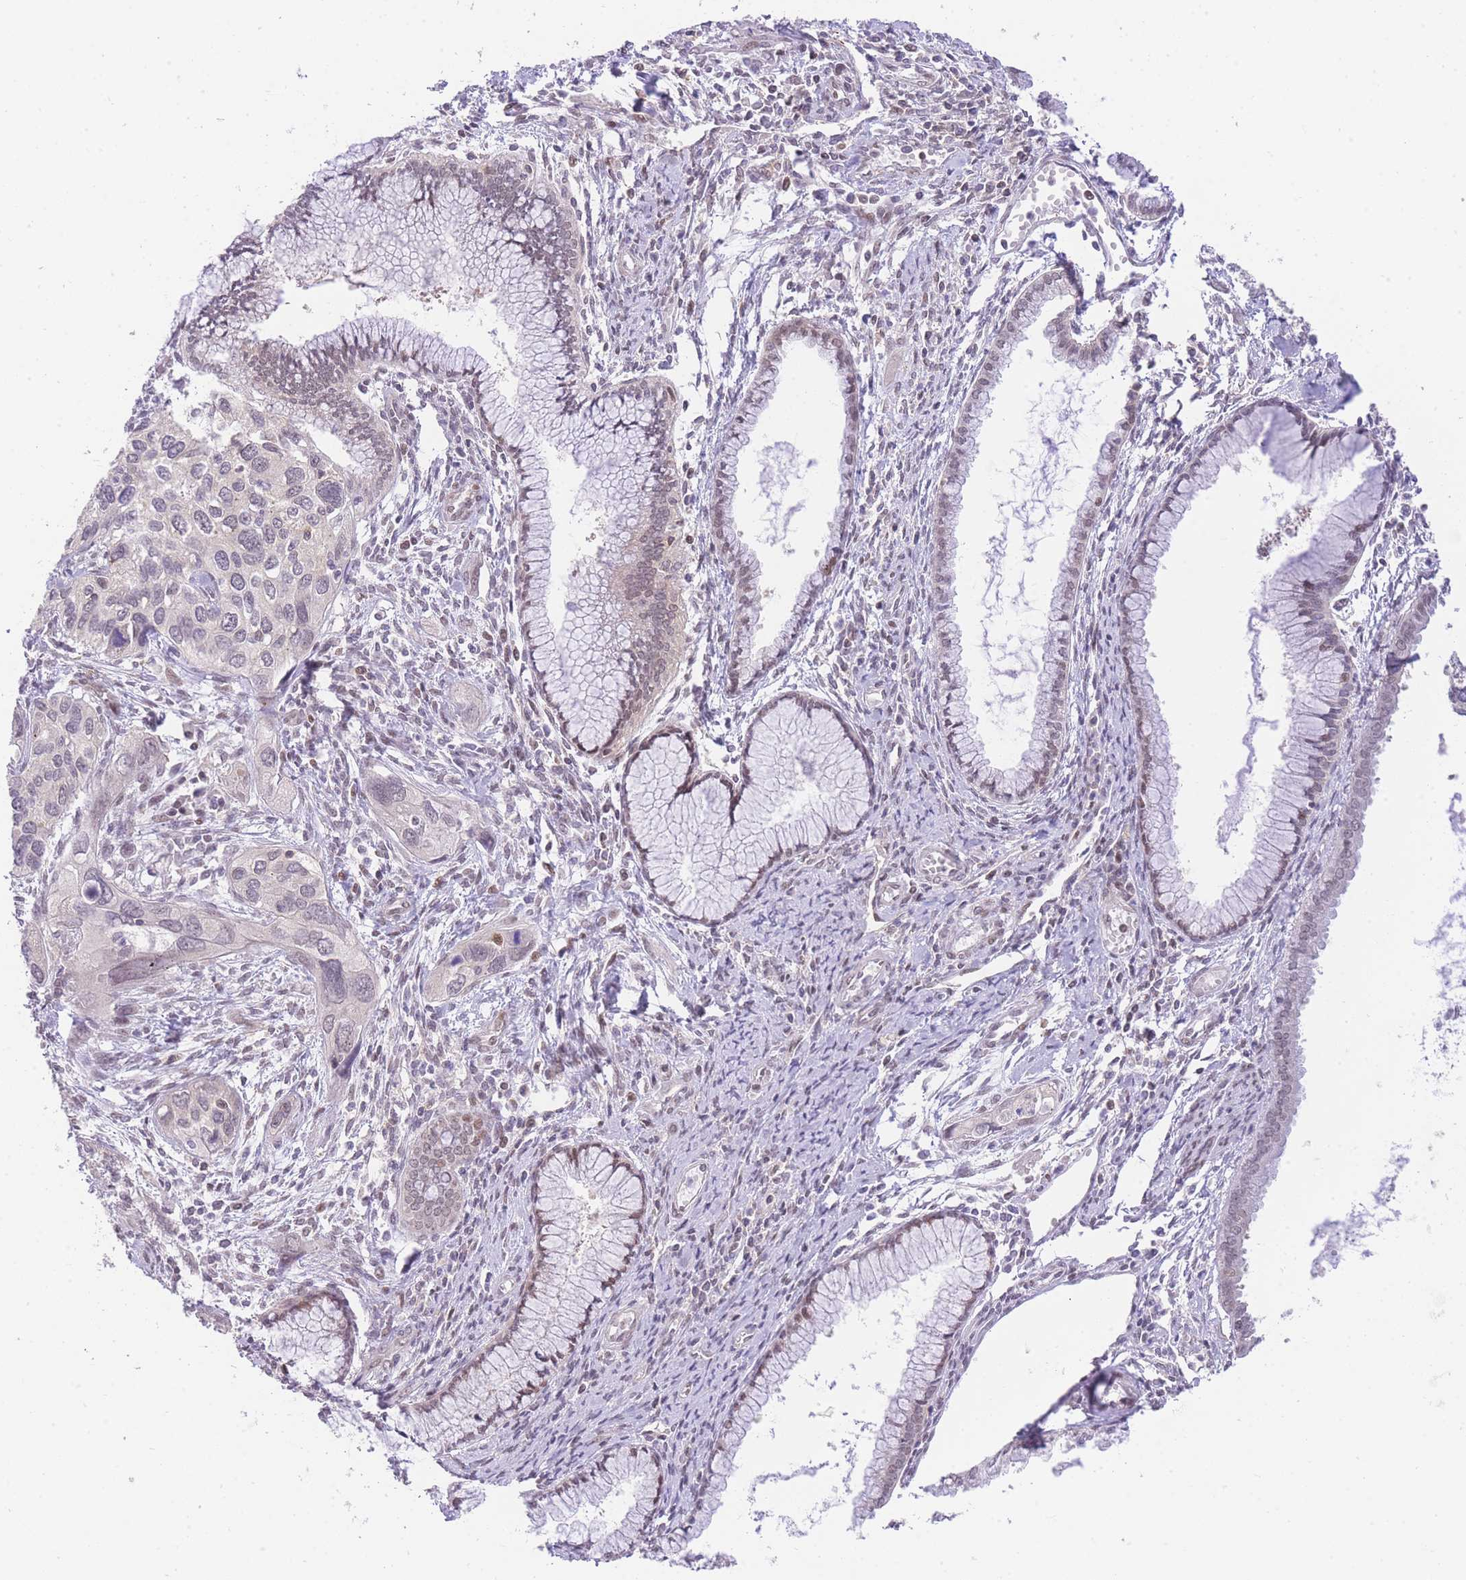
{"staining": {"intensity": "weak", "quantity": "25%-75%", "location": "cytoplasmic/membranous"}, "tissue": "cervical cancer", "cell_type": "Tumor cells", "image_type": "cancer", "snomed": [{"axis": "morphology", "description": "Squamous cell carcinoma, NOS"}, {"axis": "topography", "description": "Cervix"}], "caption": "The image shows immunohistochemical staining of squamous cell carcinoma (cervical). There is weak cytoplasmic/membranous expression is present in about 25%-75% of tumor cells. The staining was performed using DAB to visualize the protein expression in brown, while the nuclei were stained in blue with hematoxylin (Magnification: 20x).", "gene": "STK39", "patient": {"sex": "female", "age": 55}}